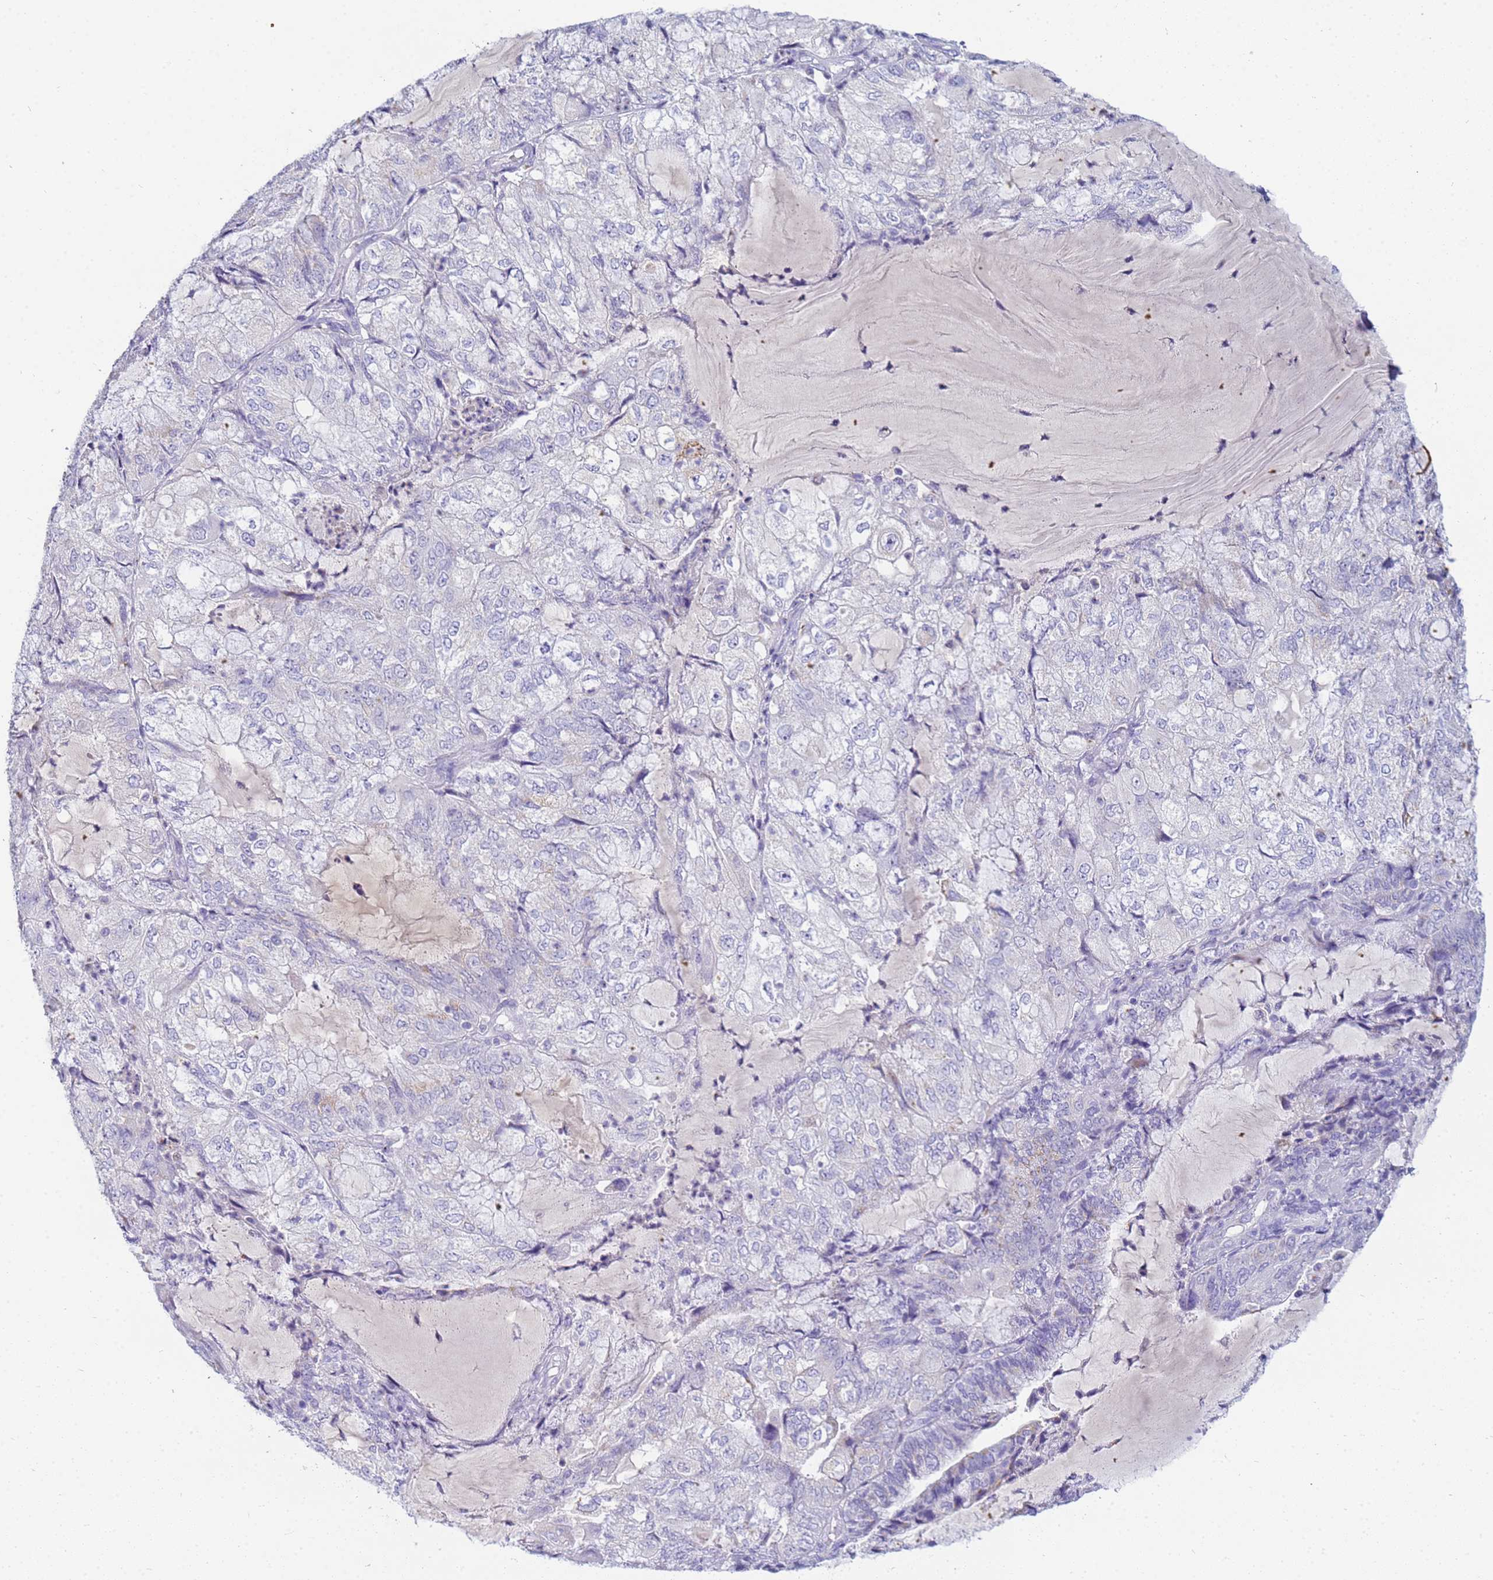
{"staining": {"intensity": "negative", "quantity": "none", "location": "none"}, "tissue": "endometrial cancer", "cell_type": "Tumor cells", "image_type": "cancer", "snomed": [{"axis": "morphology", "description": "Adenocarcinoma, NOS"}, {"axis": "topography", "description": "Endometrium"}], "caption": "Endometrial adenocarcinoma was stained to show a protein in brown. There is no significant expression in tumor cells.", "gene": "B3GNT8", "patient": {"sex": "female", "age": 81}}